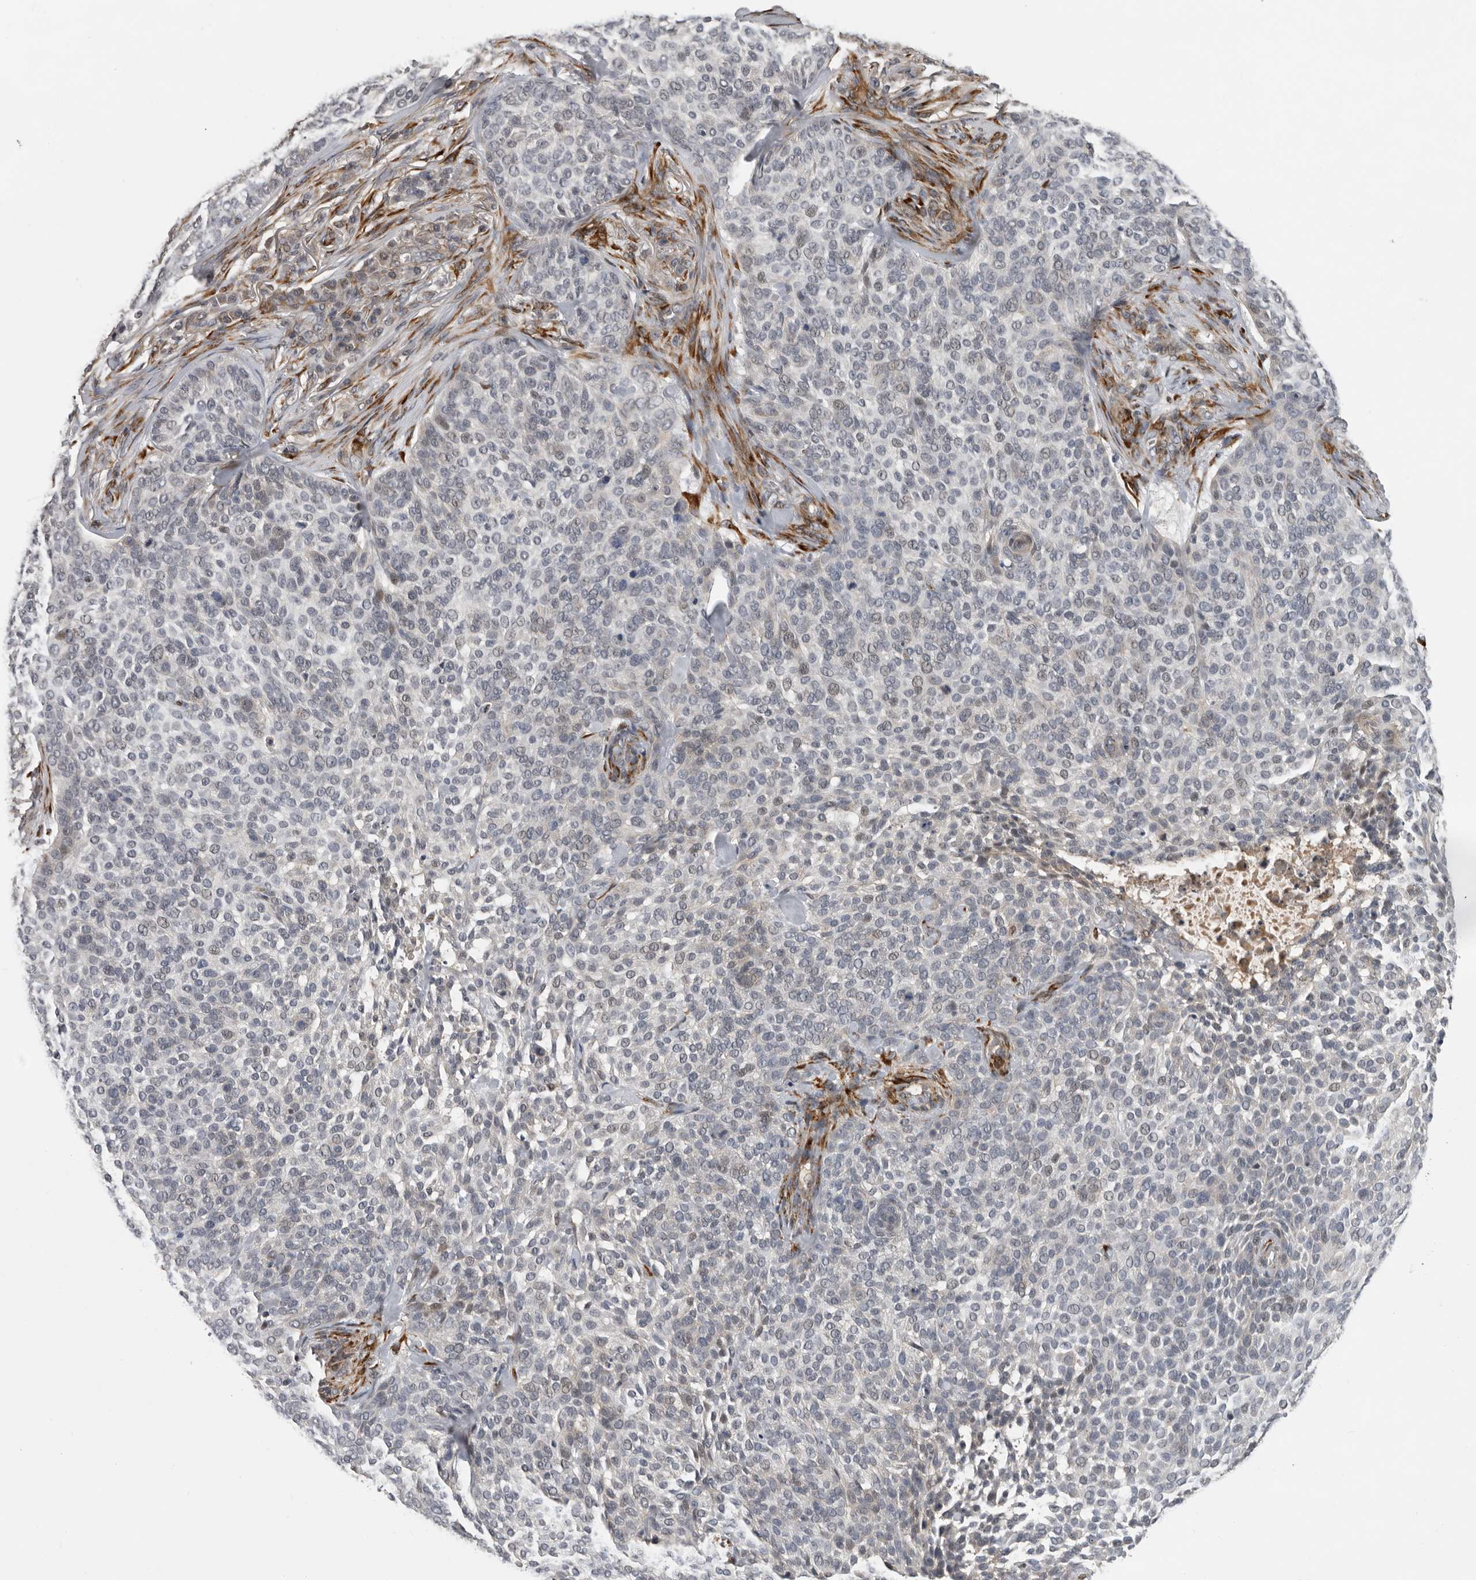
{"staining": {"intensity": "weak", "quantity": "25%-75%", "location": "nuclear"}, "tissue": "skin cancer", "cell_type": "Tumor cells", "image_type": "cancer", "snomed": [{"axis": "morphology", "description": "Basal cell carcinoma"}, {"axis": "topography", "description": "Skin"}], "caption": "Human skin basal cell carcinoma stained with a brown dye shows weak nuclear positive staining in about 25%-75% of tumor cells.", "gene": "HENMT1", "patient": {"sex": "female", "age": 64}}